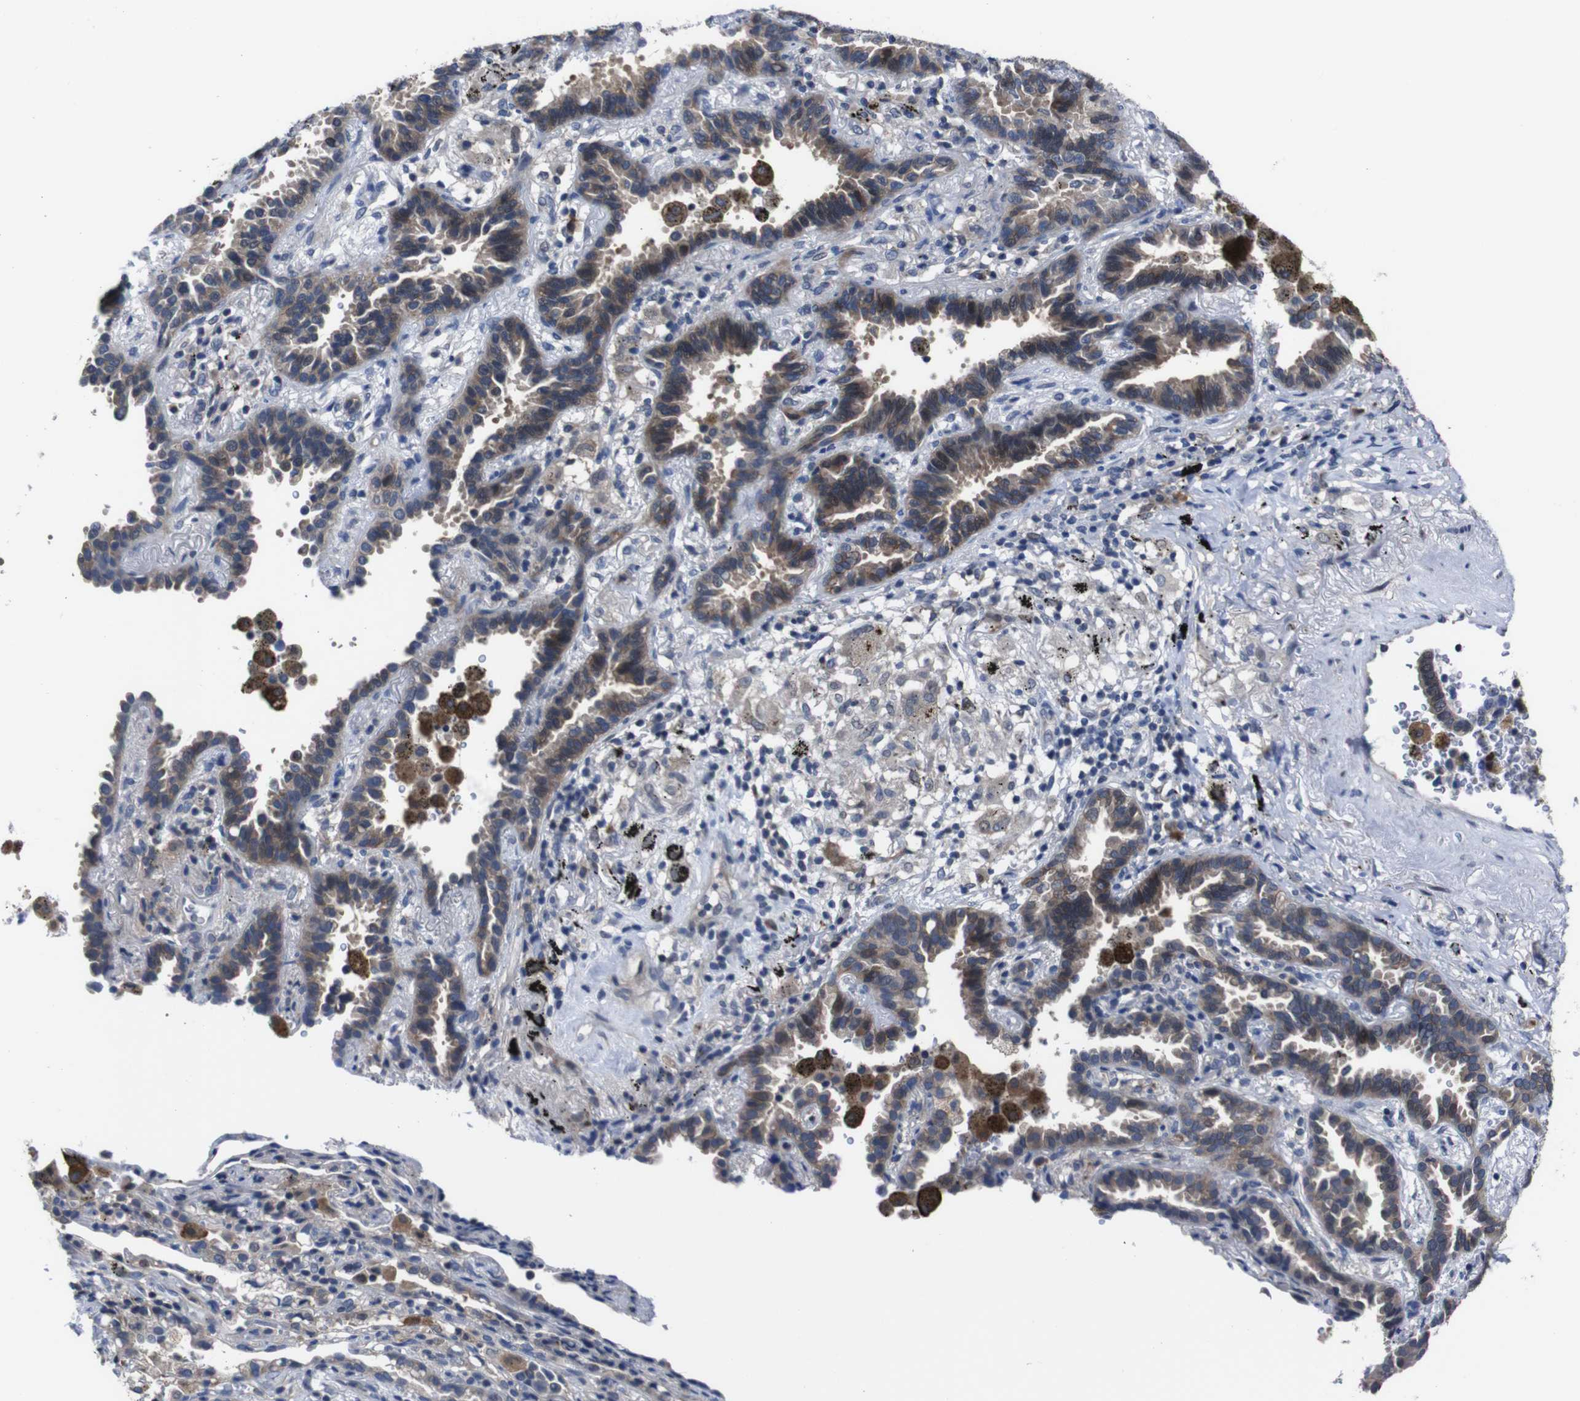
{"staining": {"intensity": "moderate", "quantity": ">75%", "location": "cytoplasmic/membranous"}, "tissue": "lung cancer", "cell_type": "Tumor cells", "image_type": "cancer", "snomed": [{"axis": "morphology", "description": "Normal tissue, NOS"}, {"axis": "morphology", "description": "Adenocarcinoma, NOS"}, {"axis": "topography", "description": "Lung"}], "caption": "A medium amount of moderate cytoplasmic/membranous positivity is present in about >75% of tumor cells in lung cancer tissue. The protein is shown in brown color, while the nuclei are stained blue.", "gene": "SEMA4B", "patient": {"sex": "male", "age": 59}}